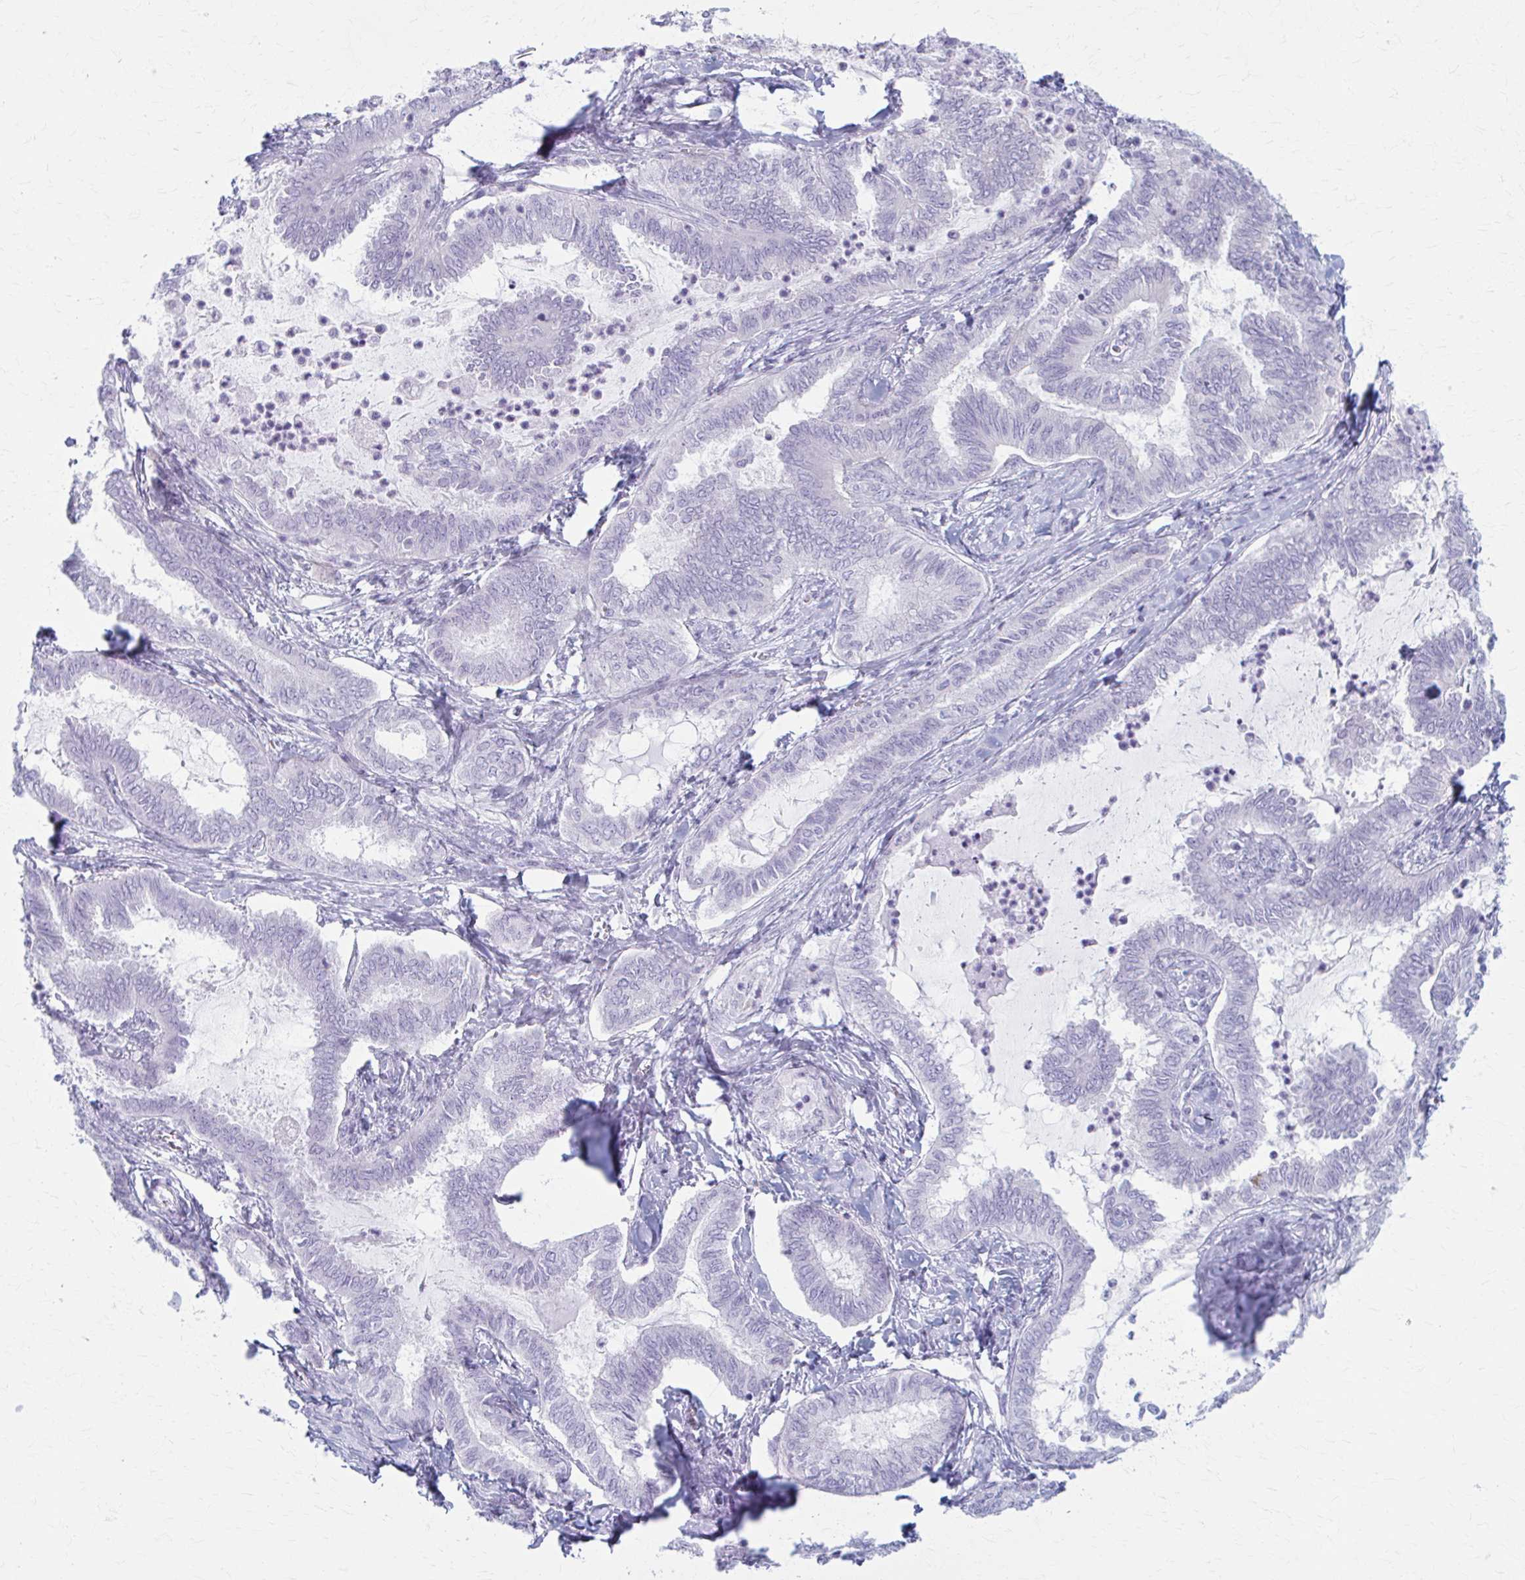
{"staining": {"intensity": "negative", "quantity": "none", "location": "none"}, "tissue": "ovarian cancer", "cell_type": "Tumor cells", "image_type": "cancer", "snomed": [{"axis": "morphology", "description": "Carcinoma, endometroid"}, {"axis": "topography", "description": "Ovary"}], "caption": "A micrograph of ovarian cancer (endometroid carcinoma) stained for a protein displays no brown staining in tumor cells.", "gene": "PRKRA", "patient": {"sex": "female", "age": 70}}